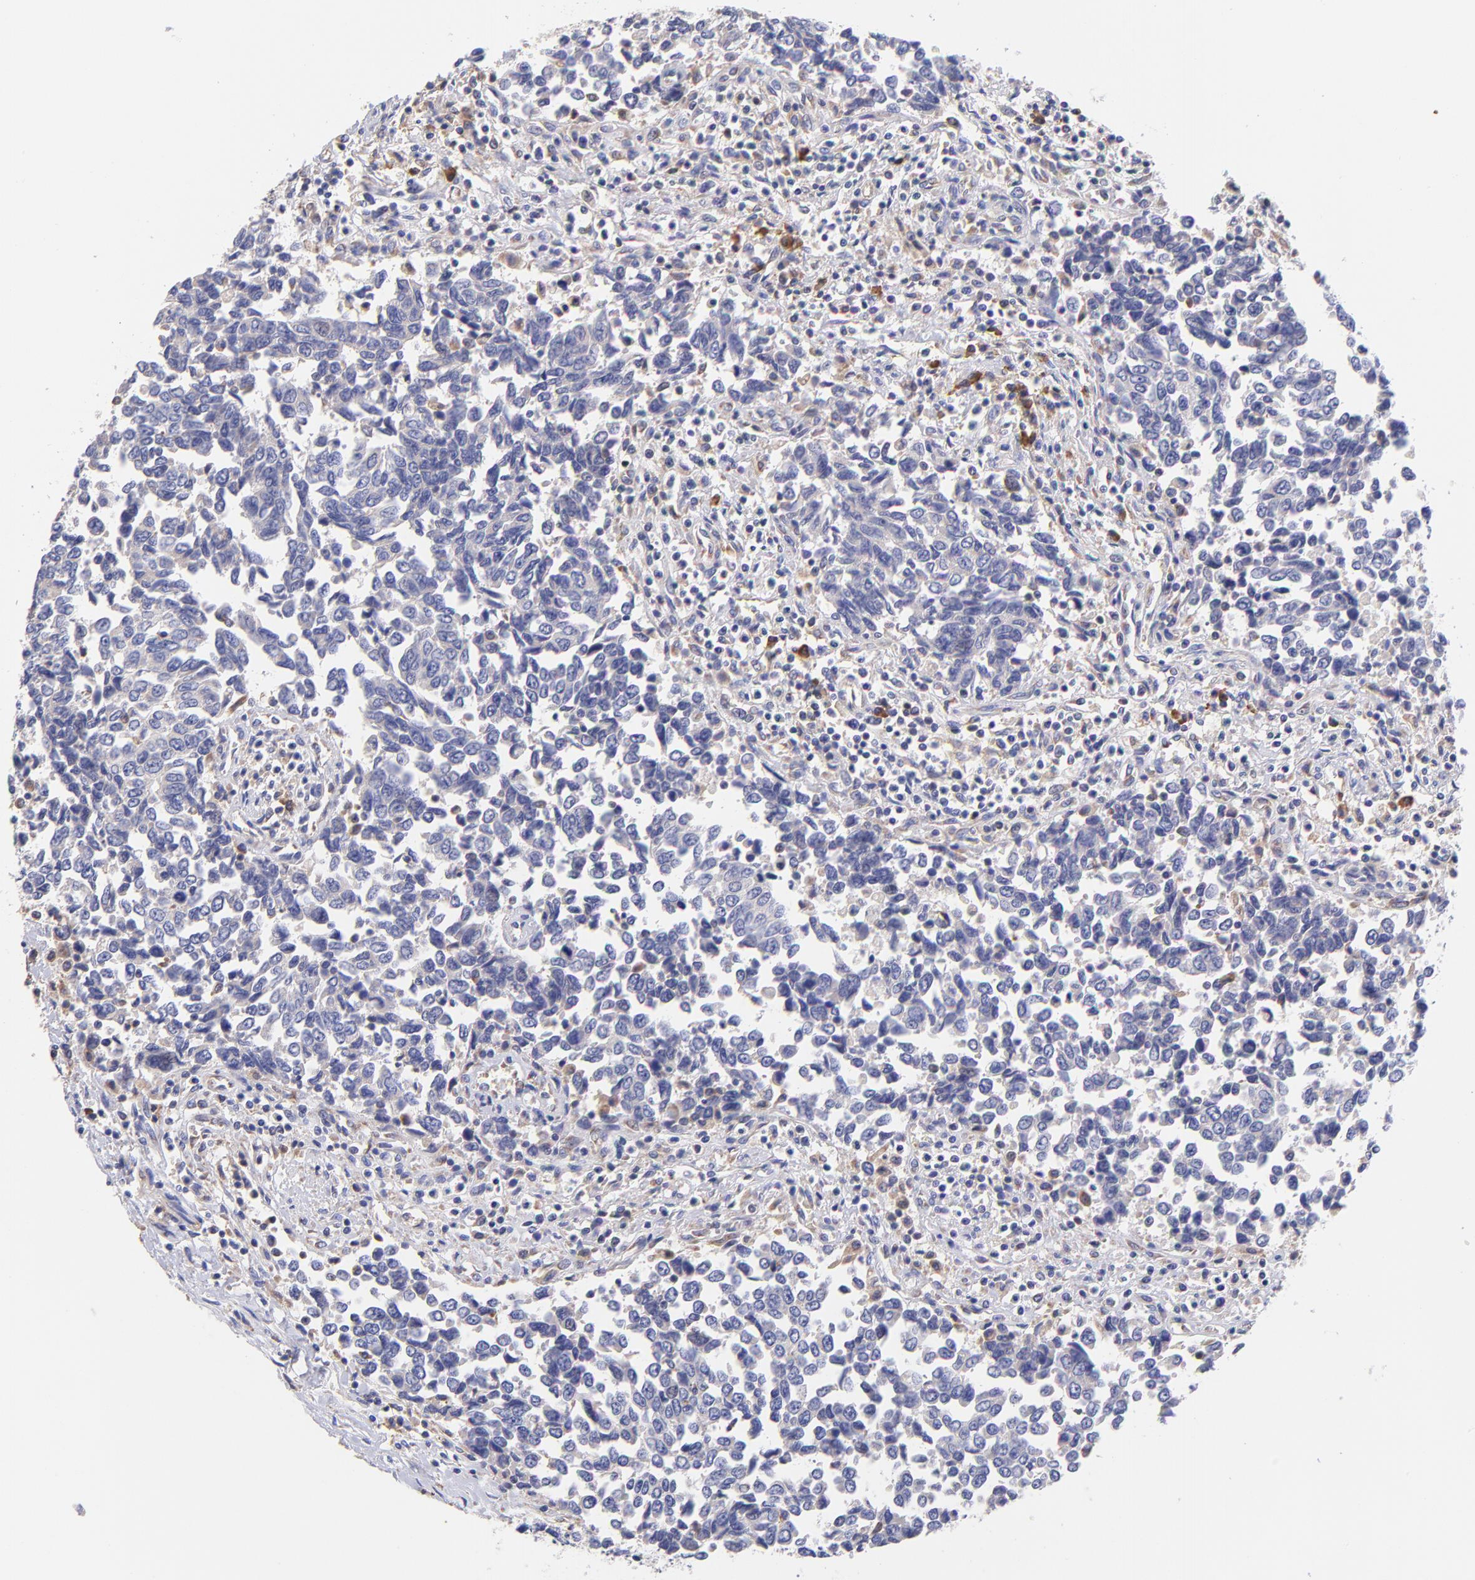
{"staining": {"intensity": "negative", "quantity": "none", "location": "none"}, "tissue": "urothelial cancer", "cell_type": "Tumor cells", "image_type": "cancer", "snomed": [{"axis": "morphology", "description": "Urothelial carcinoma, High grade"}, {"axis": "topography", "description": "Urinary bladder"}], "caption": "There is no significant expression in tumor cells of urothelial cancer.", "gene": "PREX1", "patient": {"sex": "male", "age": 86}}